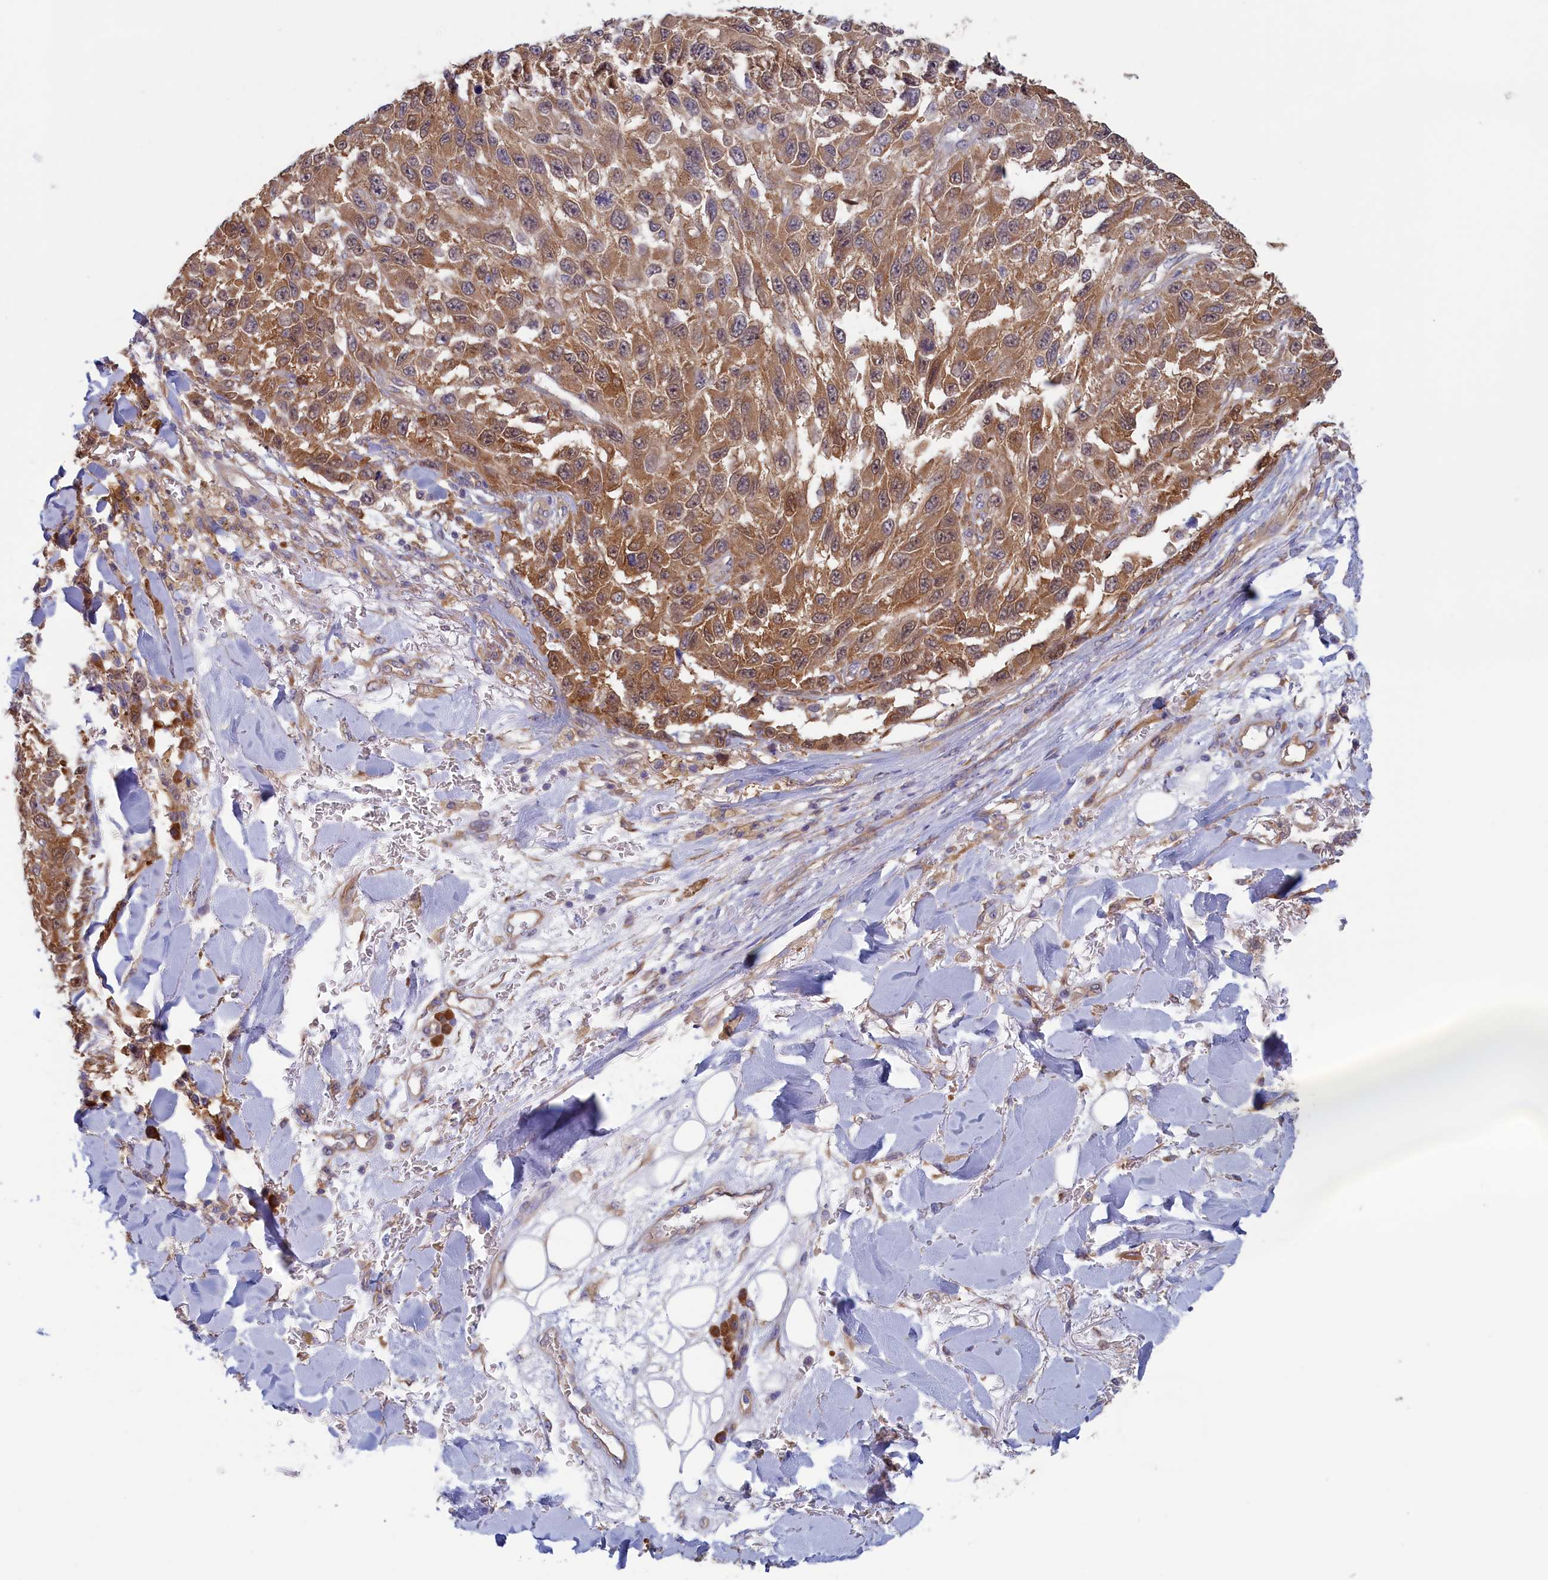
{"staining": {"intensity": "moderate", "quantity": ">75%", "location": "cytoplasmic/membranous"}, "tissue": "melanoma", "cell_type": "Tumor cells", "image_type": "cancer", "snomed": [{"axis": "morphology", "description": "Normal tissue, NOS"}, {"axis": "morphology", "description": "Malignant melanoma, NOS"}, {"axis": "topography", "description": "Skin"}], "caption": "Brown immunohistochemical staining in melanoma demonstrates moderate cytoplasmic/membranous positivity in about >75% of tumor cells.", "gene": "SYNDIG1L", "patient": {"sex": "female", "age": 96}}